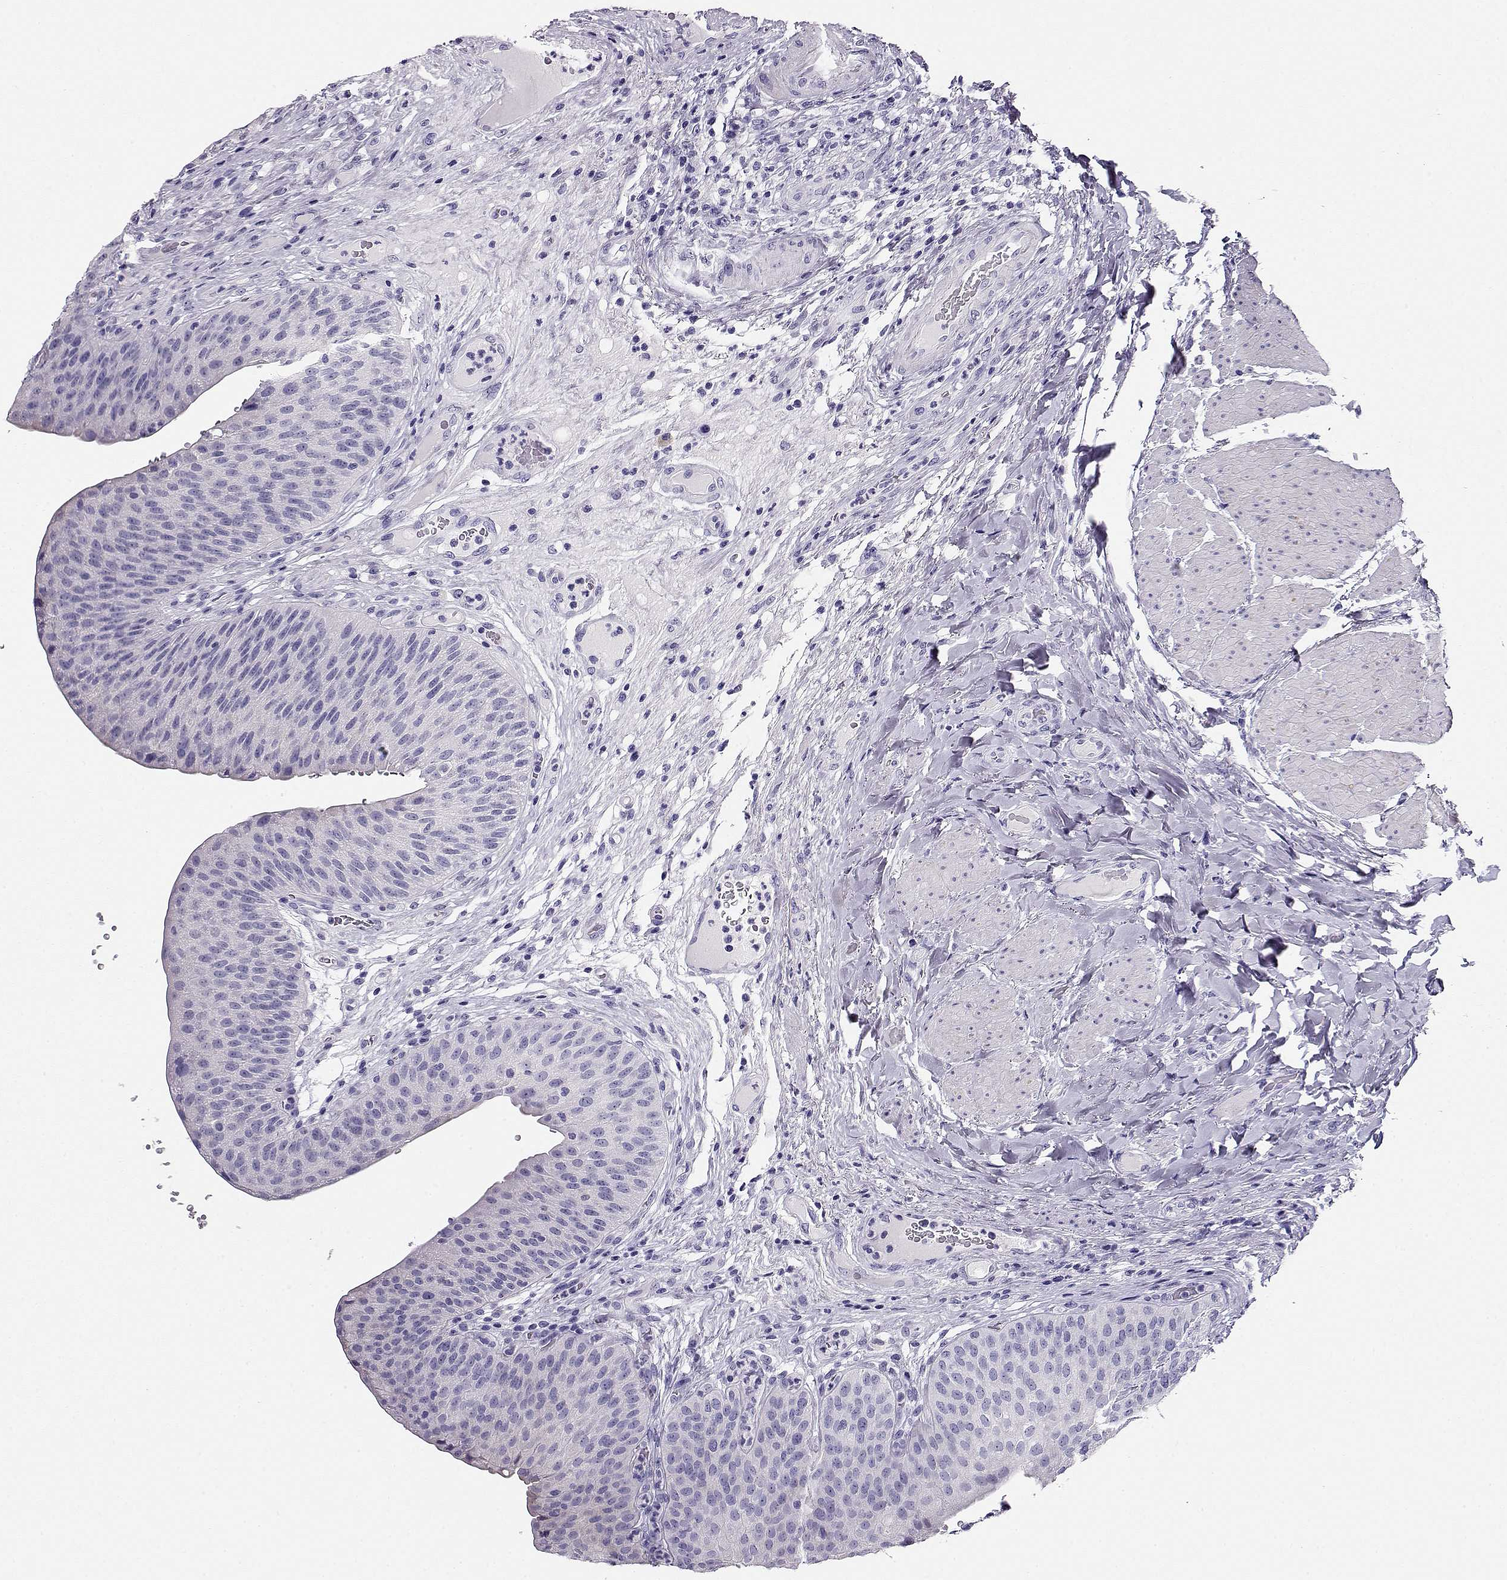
{"staining": {"intensity": "negative", "quantity": "none", "location": "none"}, "tissue": "urinary bladder", "cell_type": "Urothelial cells", "image_type": "normal", "snomed": [{"axis": "morphology", "description": "Normal tissue, NOS"}, {"axis": "topography", "description": "Urinary bladder"}], "caption": "This is an immunohistochemistry histopathology image of normal urinary bladder. There is no positivity in urothelial cells.", "gene": "CRX", "patient": {"sex": "male", "age": 66}}